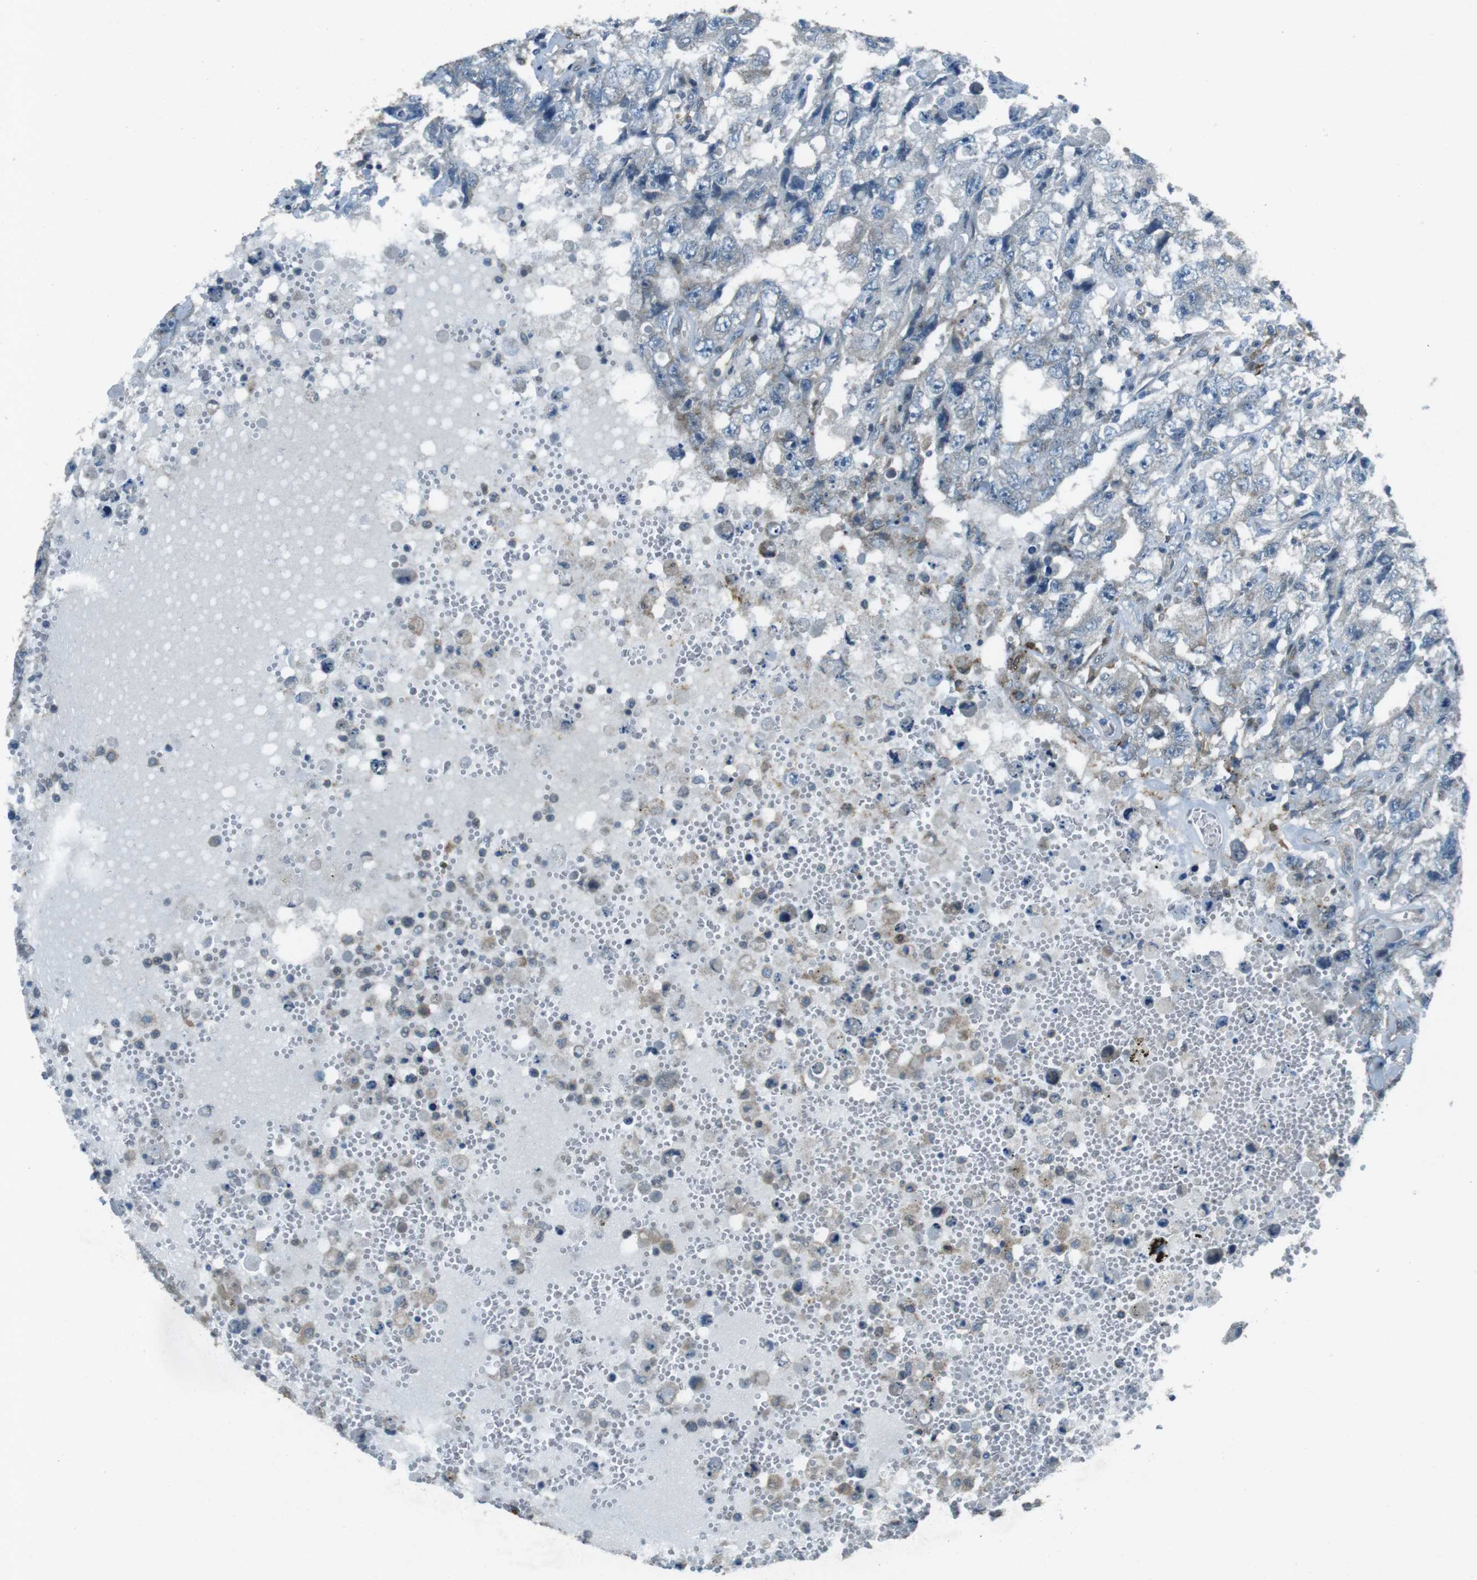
{"staining": {"intensity": "negative", "quantity": "none", "location": "none"}, "tissue": "testis cancer", "cell_type": "Tumor cells", "image_type": "cancer", "snomed": [{"axis": "morphology", "description": "Carcinoma, Embryonal, NOS"}, {"axis": "topography", "description": "Testis"}], "caption": "Embryonal carcinoma (testis) was stained to show a protein in brown. There is no significant expression in tumor cells.", "gene": "MFAP3", "patient": {"sex": "male", "age": 26}}